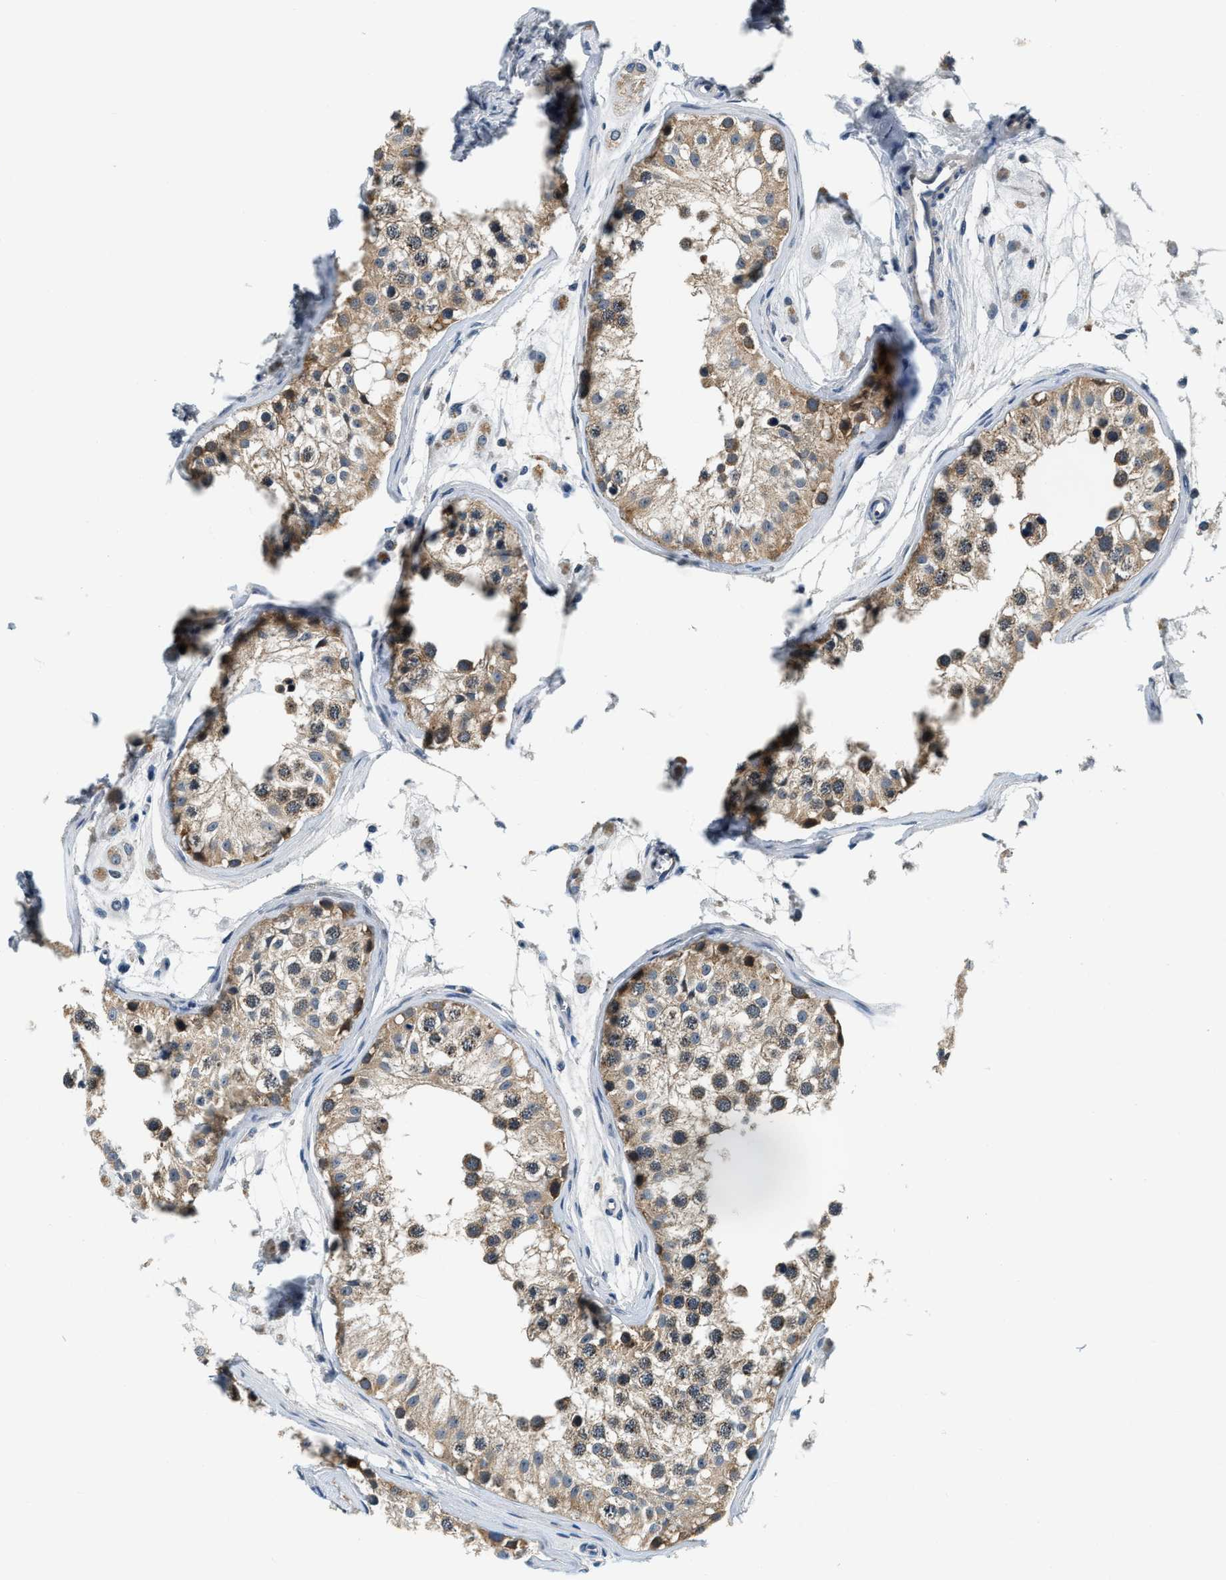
{"staining": {"intensity": "moderate", "quantity": ">75%", "location": "cytoplasmic/membranous"}, "tissue": "testis", "cell_type": "Cells in seminiferous ducts", "image_type": "normal", "snomed": [{"axis": "morphology", "description": "Normal tissue, NOS"}, {"axis": "morphology", "description": "Adenocarcinoma, metastatic, NOS"}, {"axis": "topography", "description": "Testis"}], "caption": "Immunohistochemical staining of benign testis shows moderate cytoplasmic/membranous protein staining in approximately >75% of cells in seminiferous ducts.", "gene": "YAE1", "patient": {"sex": "male", "age": 26}}